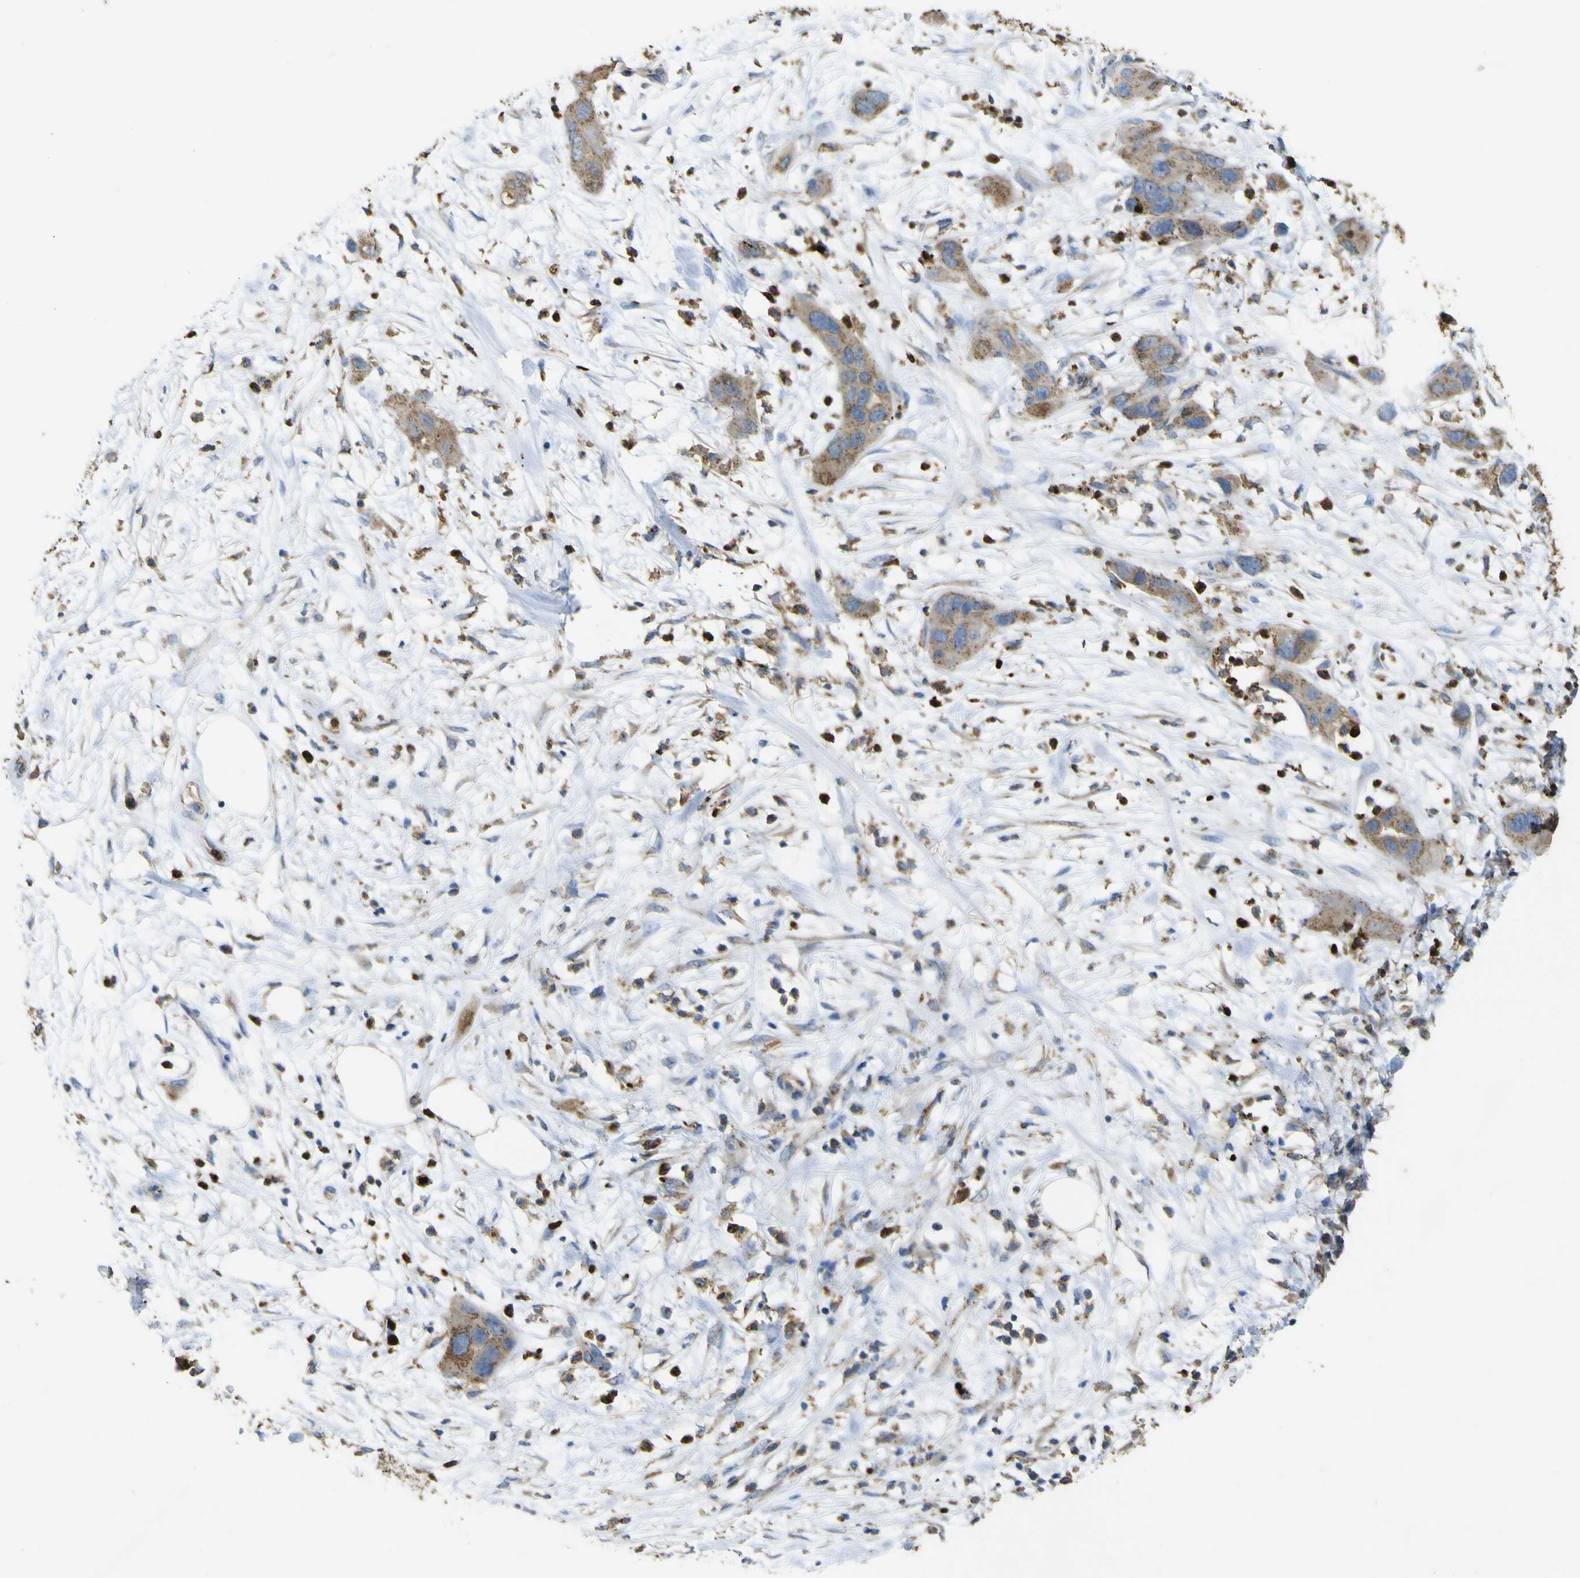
{"staining": {"intensity": "moderate", "quantity": ">75%", "location": "cytoplasmic/membranous"}, "tissue": "pancreatic cancer", "cell_type": "Tumor cells", "image_type": "cancer", "snomed": [{"axis": "morphology", "description": "Adenocarcinoma, NOS"}, {"axis": "topography", "description": "Pancreas"}], "caption": "Tumor cells exhibit moderate cytoplasmic/membranous expression in about >75% of cells in pancreatic cancer. (Stains: DAB in brown, nuclei in blue, Microscopy: brightfield microscopy at high magnification).", "gene": "ACSL3", "patient": {"sex": "female", "age": 71}}